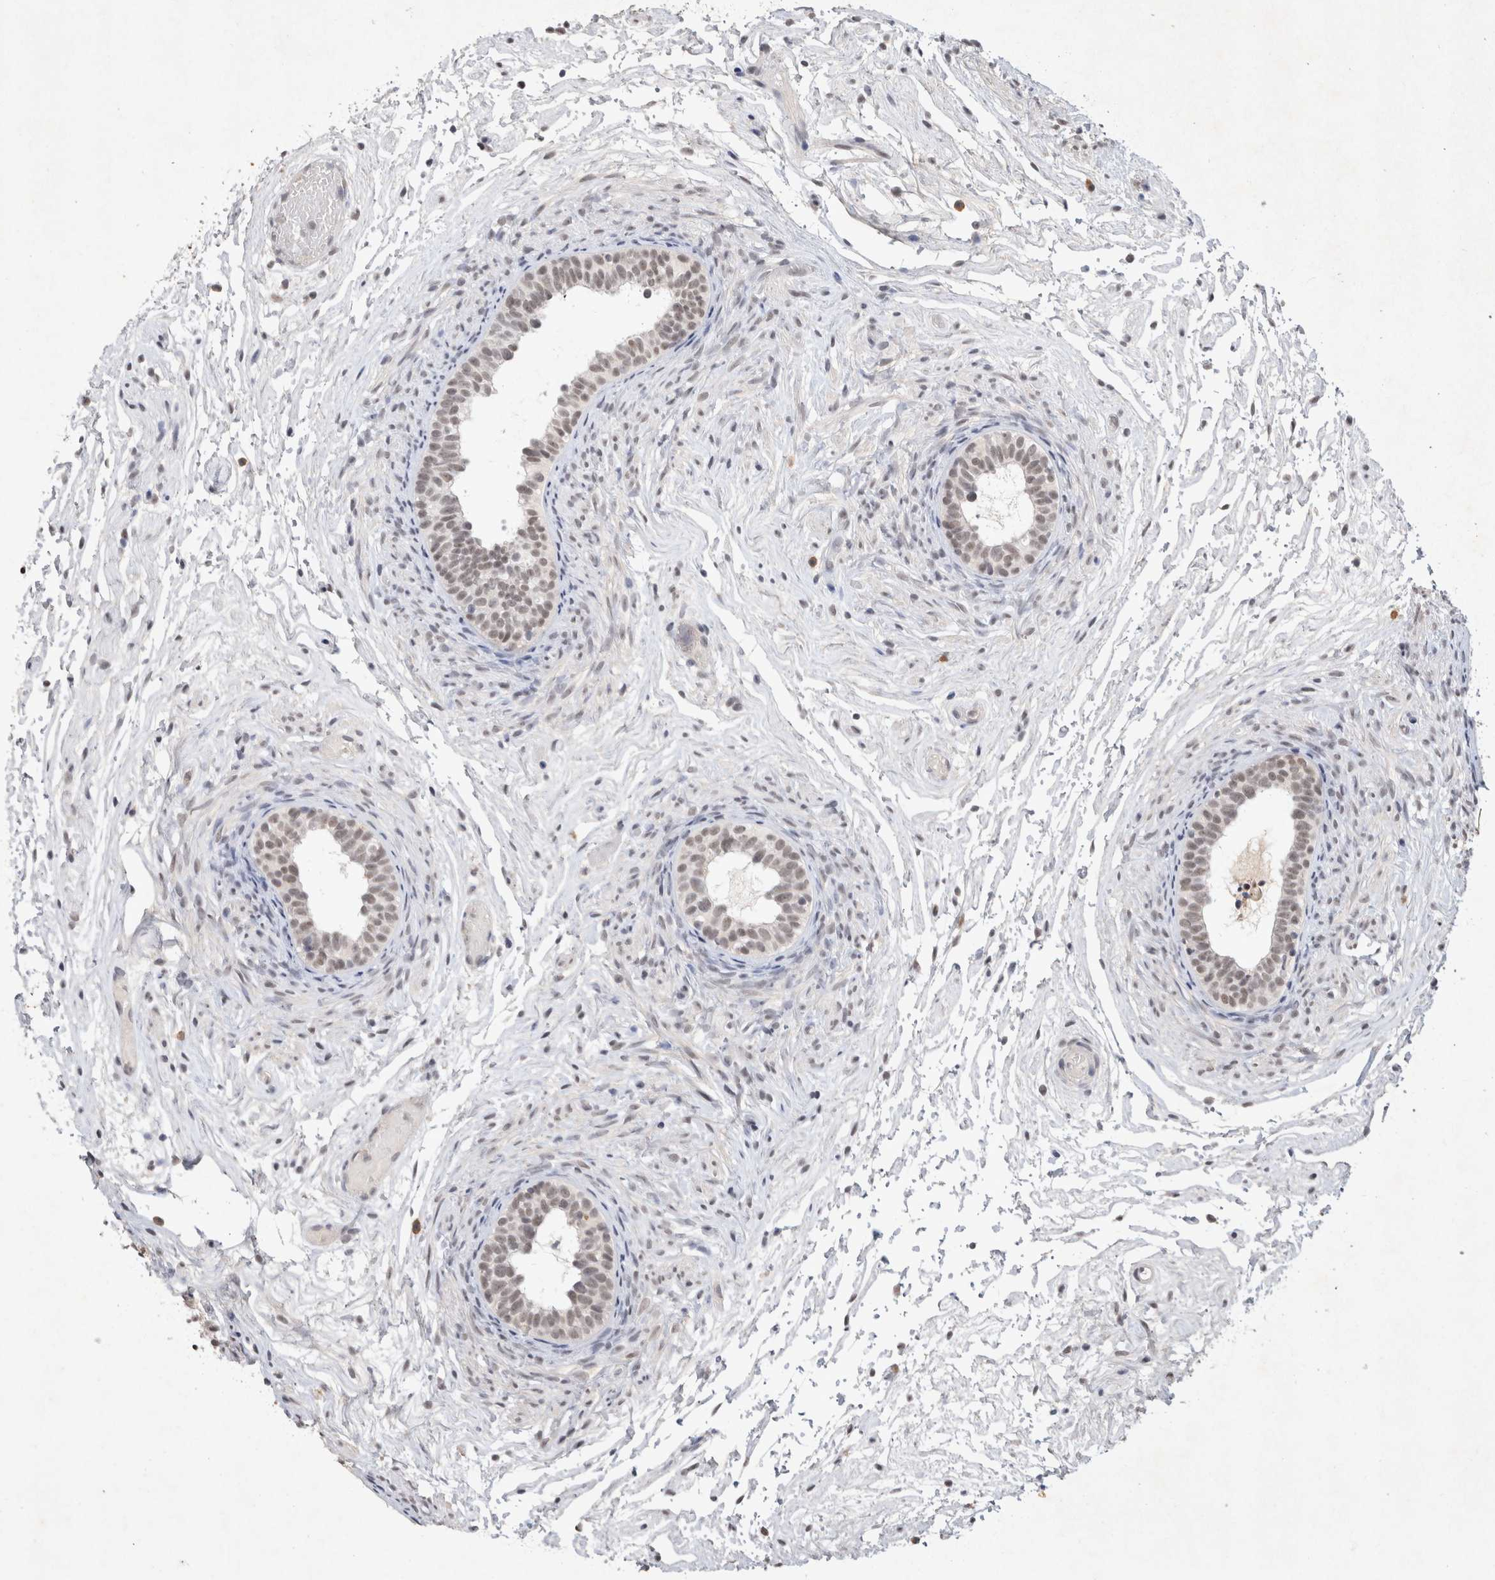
{"staining": {"intensity": "weak", "quantity": ">75%", "location": "nuclear"}, "tissue": "epididymis", "cell_type": "Glandular cells", "image_type": "normal", "snomed": [{"axis": "morphology", "description": "Normal tissue, NOS"}, {"axis": "topography", "description": "Epididymis"}], "caption": "Unremarkable epididymis reveals weak nuclear positivity in about >75% of glandular cells, visualized by immunohistochemistry. The staining was performed using DAB (3,3'-diaminobenzidine) to visualize the protein expression in brown, while the nuclei were stained in blue with hematoxylin (Magnification: 20x).", "gene": "XRCC5", "patient": {"sex": "male", "age": 5}}